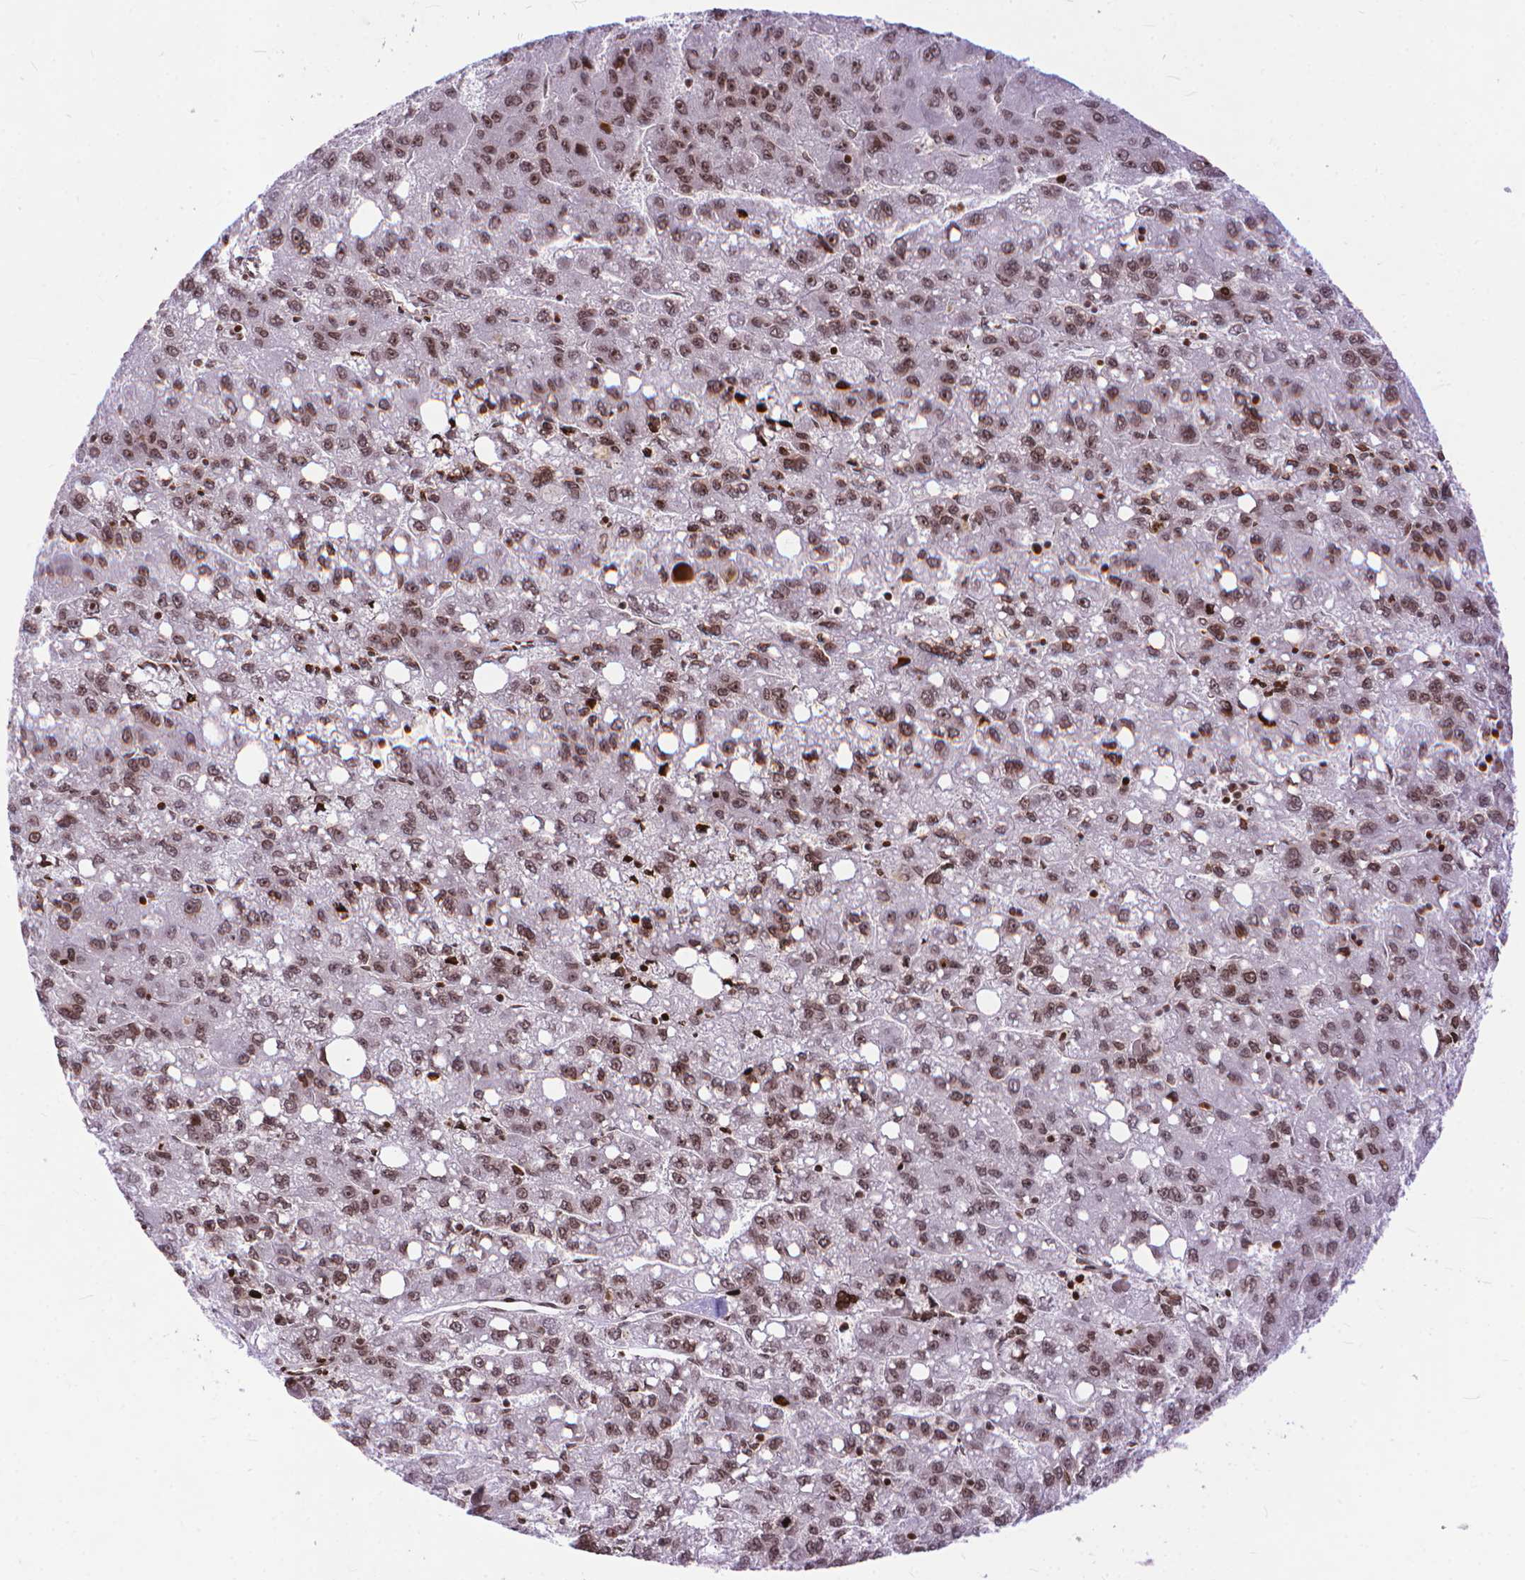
{"staining": {"intensity": "weak", "quantity": ">75%", "location": "nuclear"}, "tissue": "liver cancer", "cell_type": "Tumor cells", "image_type": "cancer", "snomed": [{"axis": "morphology", "description": "Carcinoma, Hepatocellular, NOS"}, {"axis": "topography", "description": "Liver"}], "caption": "Liver cancer stained with a protein marker exhibits weak staining in tumor cells.", "gene": "AMER1", "patient": {"sex": "female", "age": 82}}